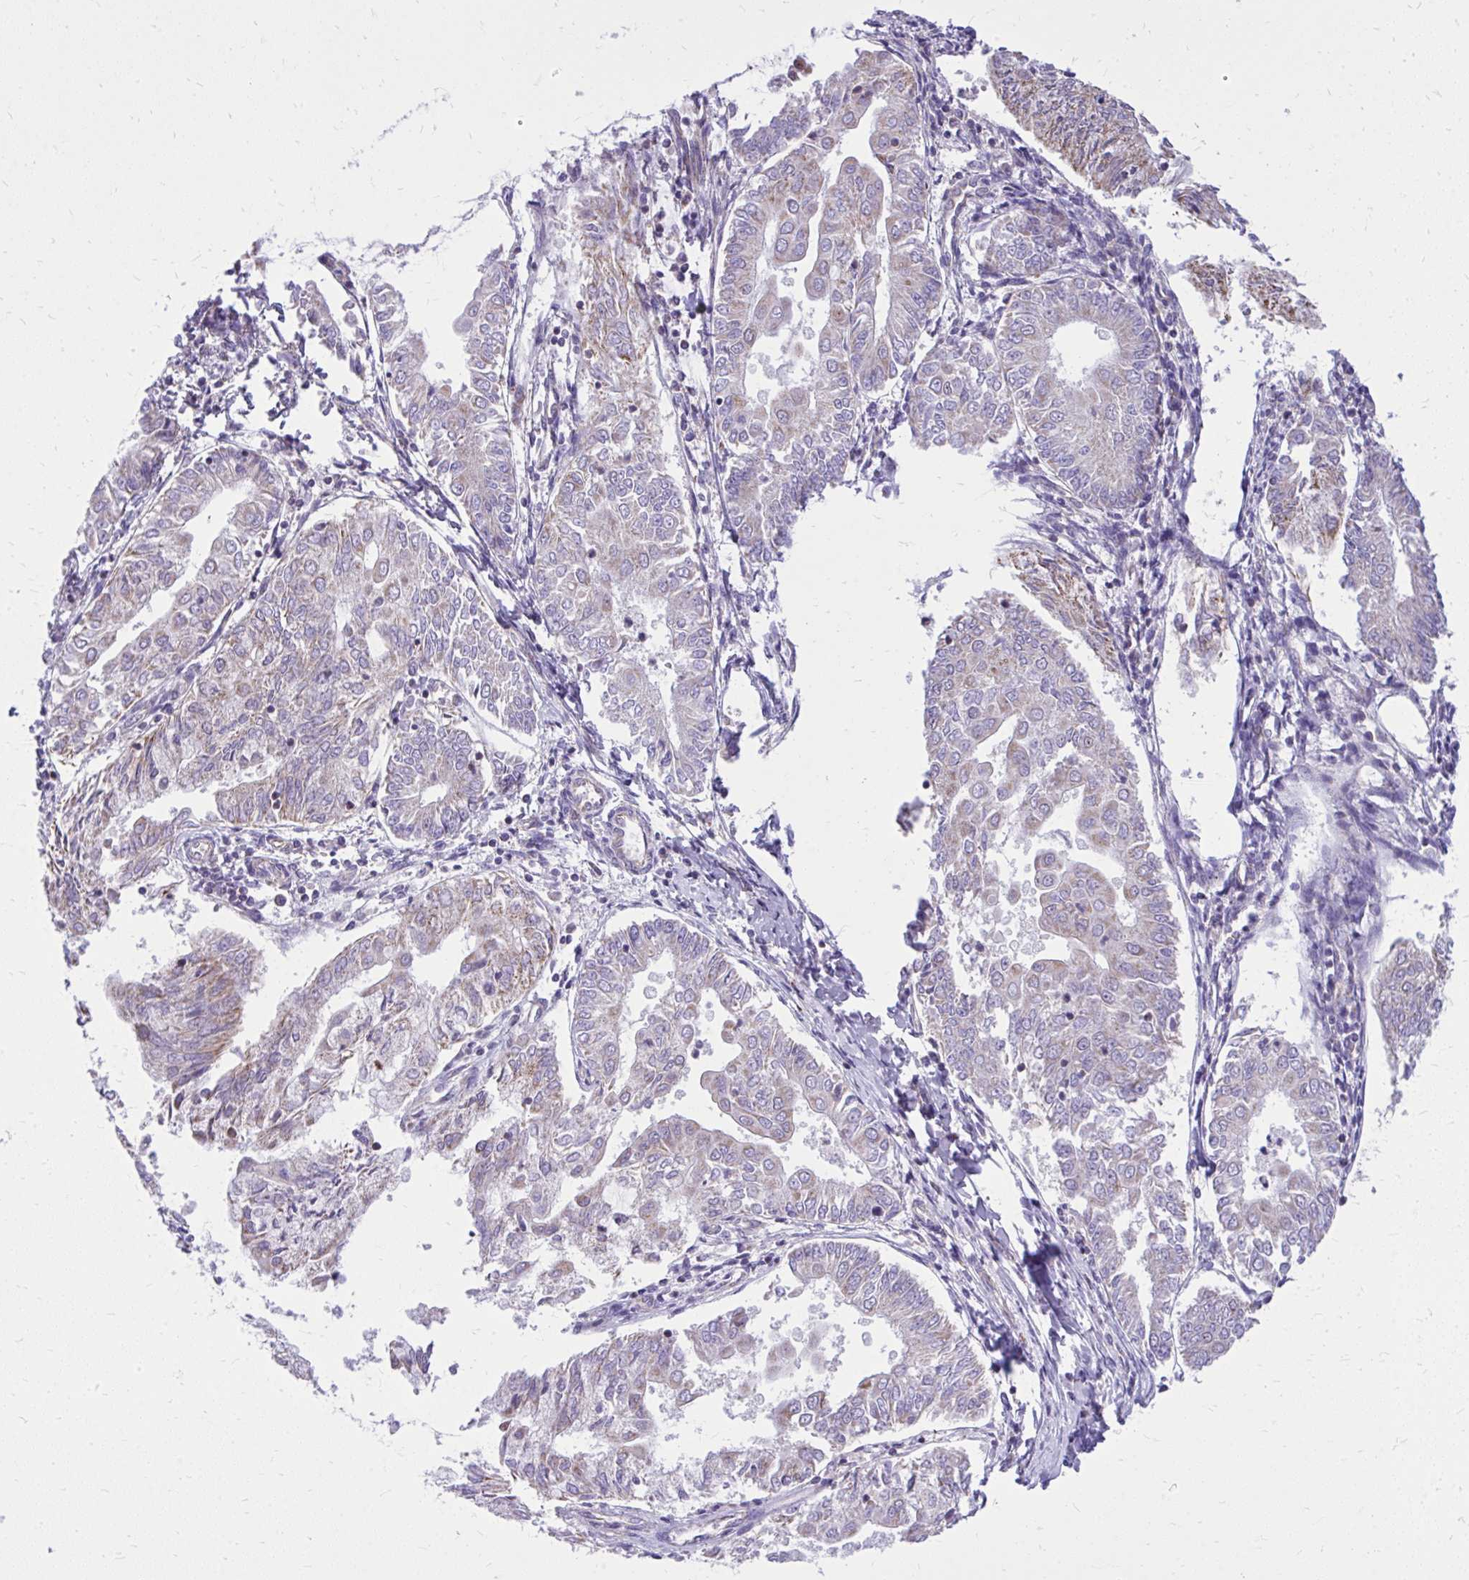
{"staining": {"intensity": "negative", "quantity": "none", "location": "none"}, "tissue": "endometrial cancer", "cell_type": "Tumor cells", "image_type": "cancer", "snomed": [{"axis": "morphology", "description": "Adenocarcinoma, NOS"}, {"axis": "topography", "description": "Endometrium"}], "caption": "Endometrial cancer (adenocarcinoma) stained for a protein using IHC reveals no positivity tumor cells.", "gene": "GPRIN3", "patient": {"sex": "female", "age": 68}}